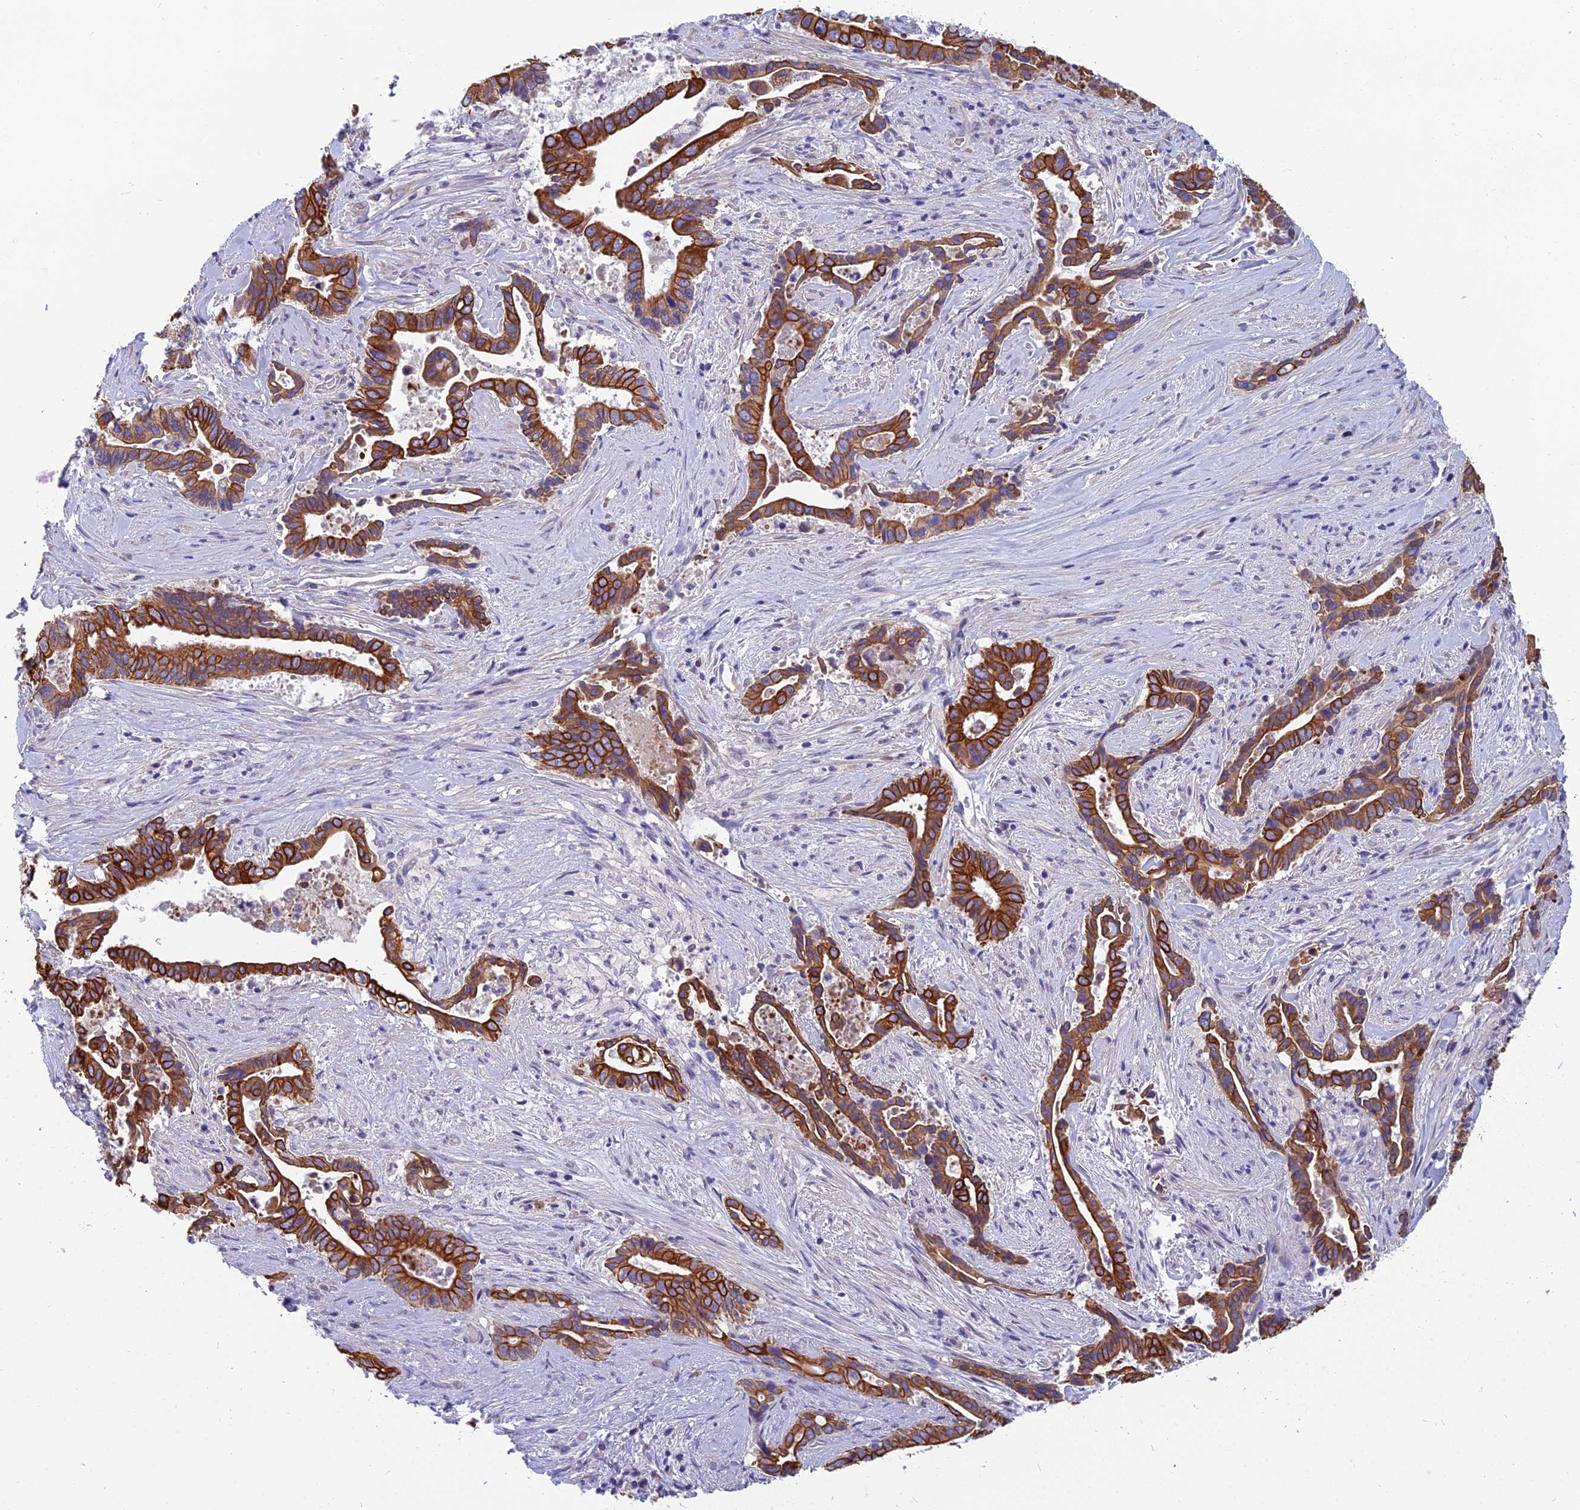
{"staining": {"intensity": "strong", "quantity": ">75%", "location": "cytoplasmic/membranous"}, "tissue": "pancreatic cancer", "cell_type": "Tumor cells", "image_type": "cancer", "snomed": [{"axis": "morphology", "description": "Adenocarcinoma, NOS"}, {"axis": "topography", "description": "Pancreas"}], "caption": "Protein staining demonstrates strong cytoplasmic/membranous staining in approximately >75% of tumor cells in pancreatic cancer.", "gene": "RBM41", "patient": {"sex": "female", "age": 77}}